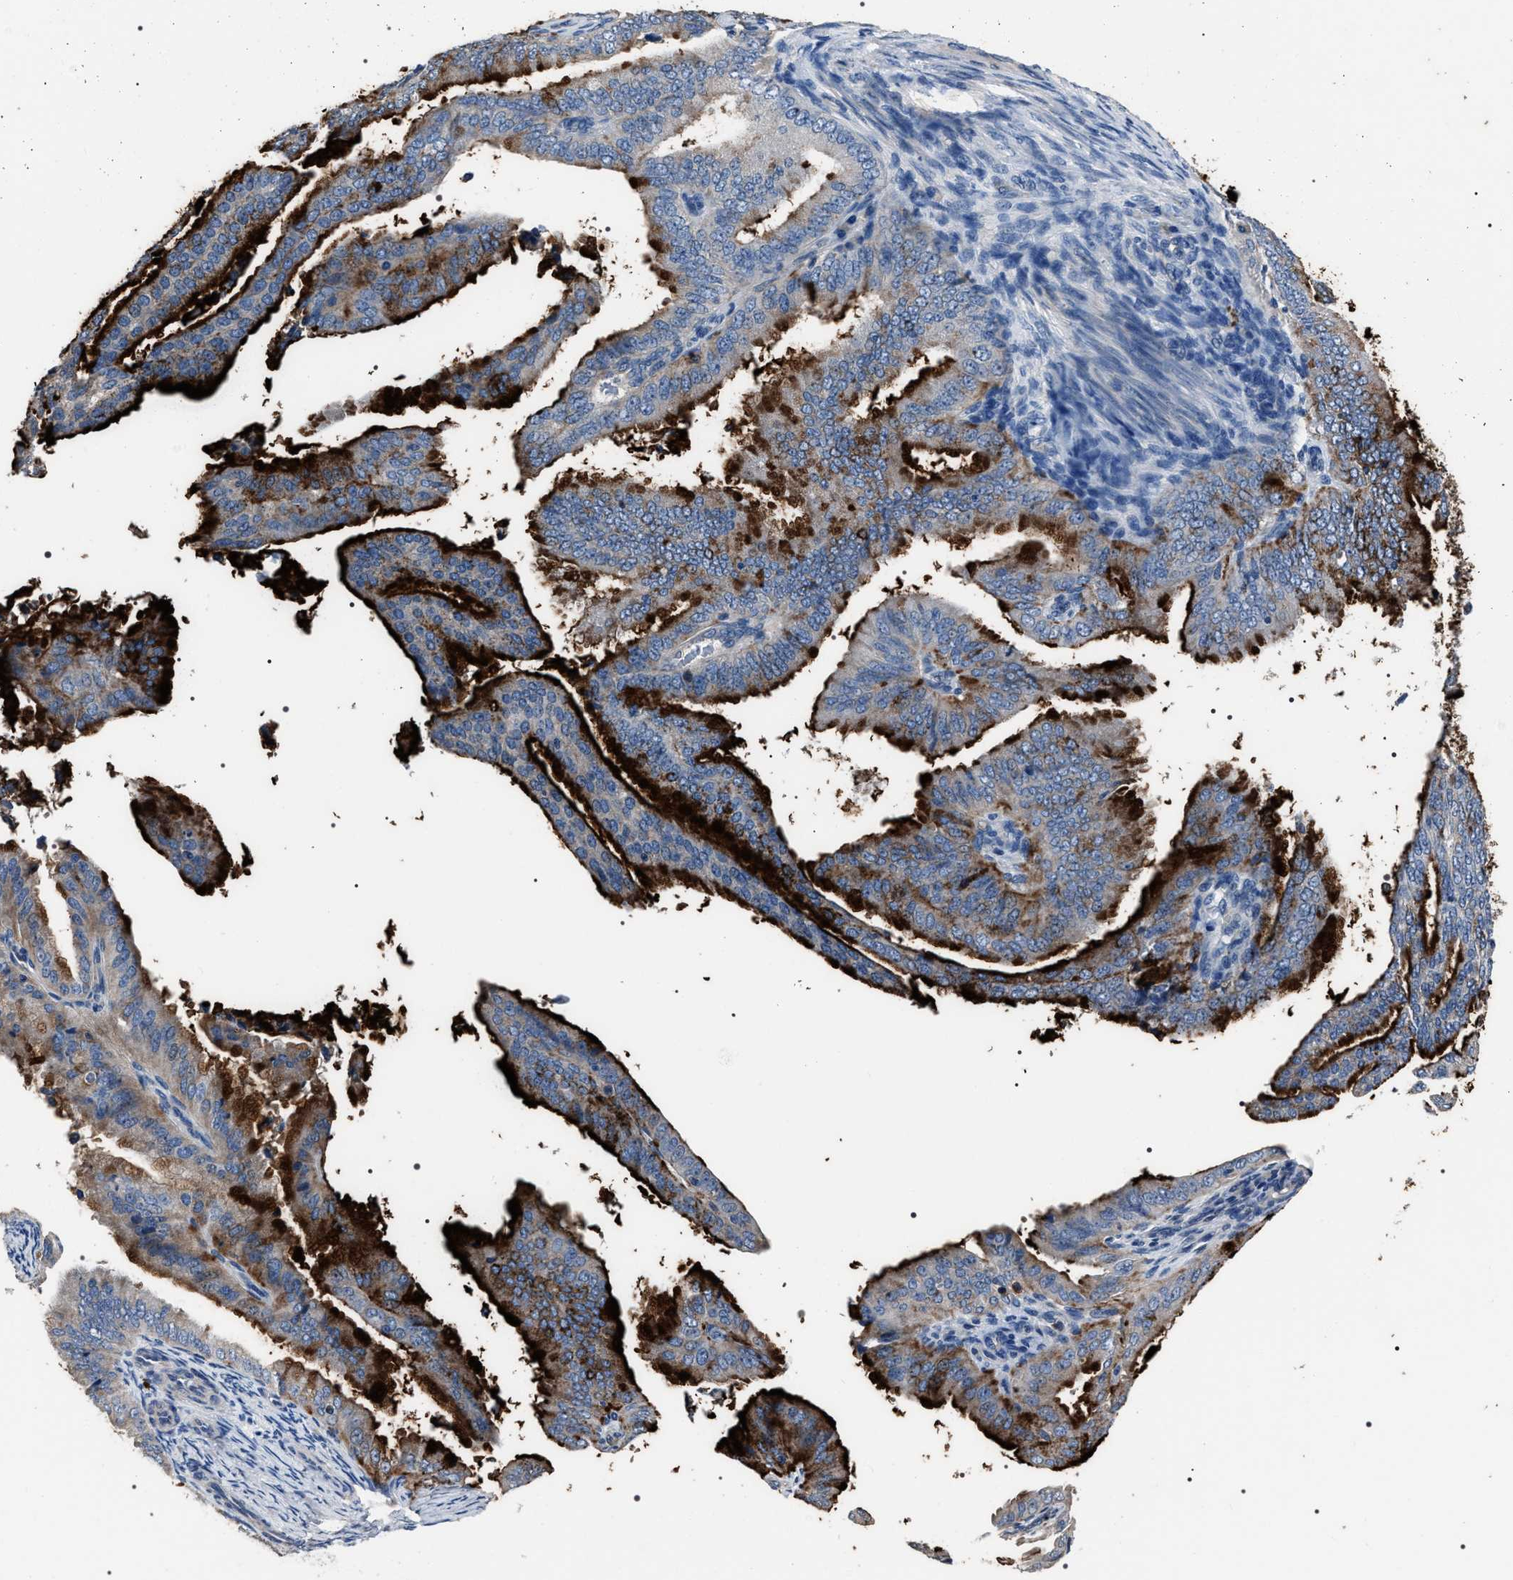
{"staining": {"intensity": "strong", "quantity": ">75%", "location": "cytoplasmic/membranous"}, "tissue": "endometrial cancer", "cell_type": "Tumor cells", "image_type": "cancer", "snomed": [{"axis": "morphology", "description": "Adenocarcinoma, NOS"}, {"axis": "topography", "description": "Endometrium"}], "caption": "About >75% of tumor cells in human endometrial adenocarcinoma display strong cytoplasmic/membranous protein expression as visualized by brown immunohistochemical staining.", "gene": "TRIM54", "patient": {"sex": "female", "age": 58}}